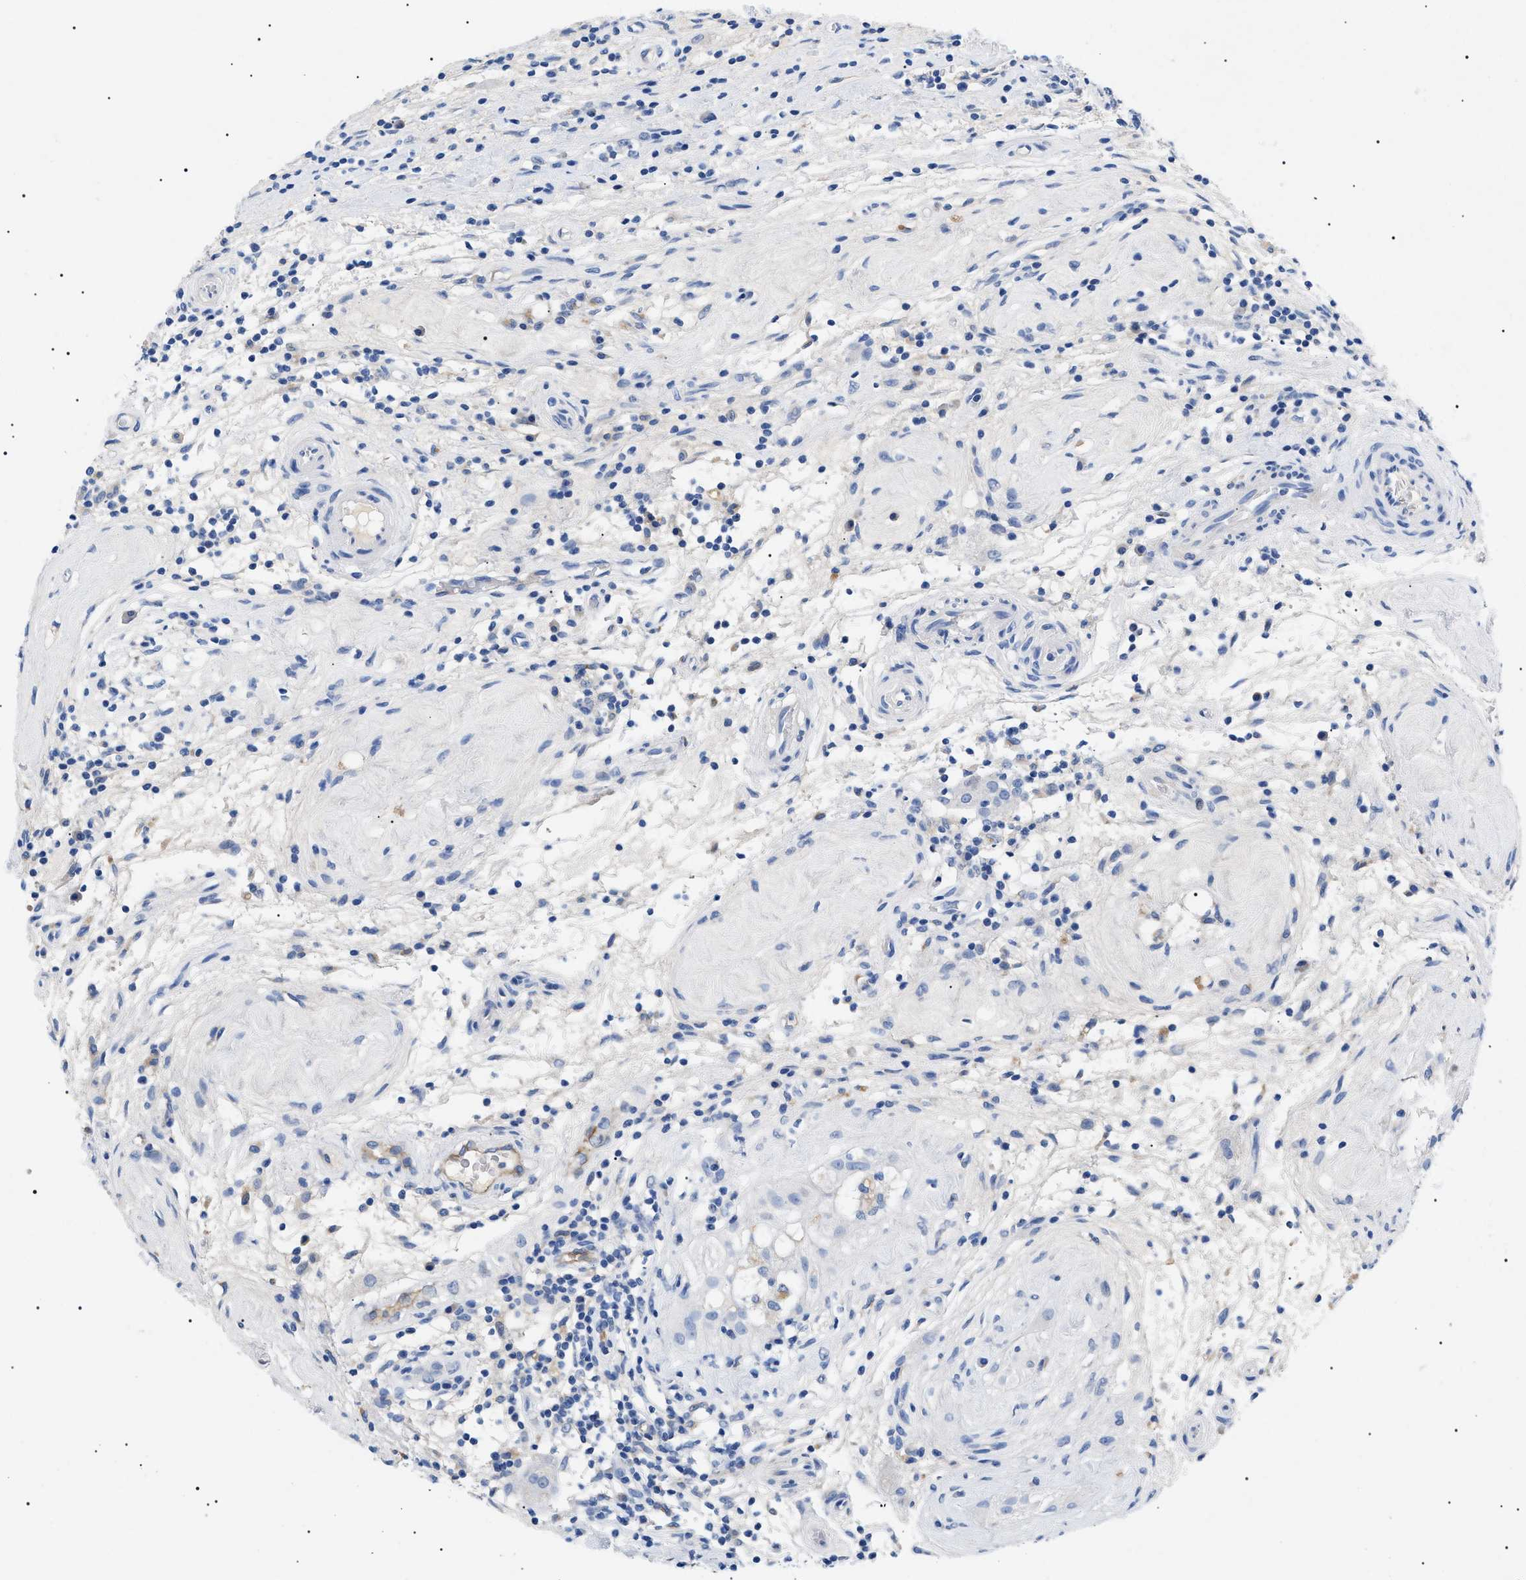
{"staining": {"intensity": "negative", "quantity": "none", "location": "none"}, "tissue": "testis cancer", "cell_type": "Tumor cells", "image_type": "cancer", "snomed": [{"axis": "morphology", "description": "Seminoma, NOS"}, {"axis": "topography", "description": "Testis"}], "caption": "The immunohistochemistry micrograph has no significant positivity in tumor cells of testis seminoma tissue. Nuclei are stained in blue.", "gene": "ACKR1", "patient": {"sex": "male", "age": 43}}